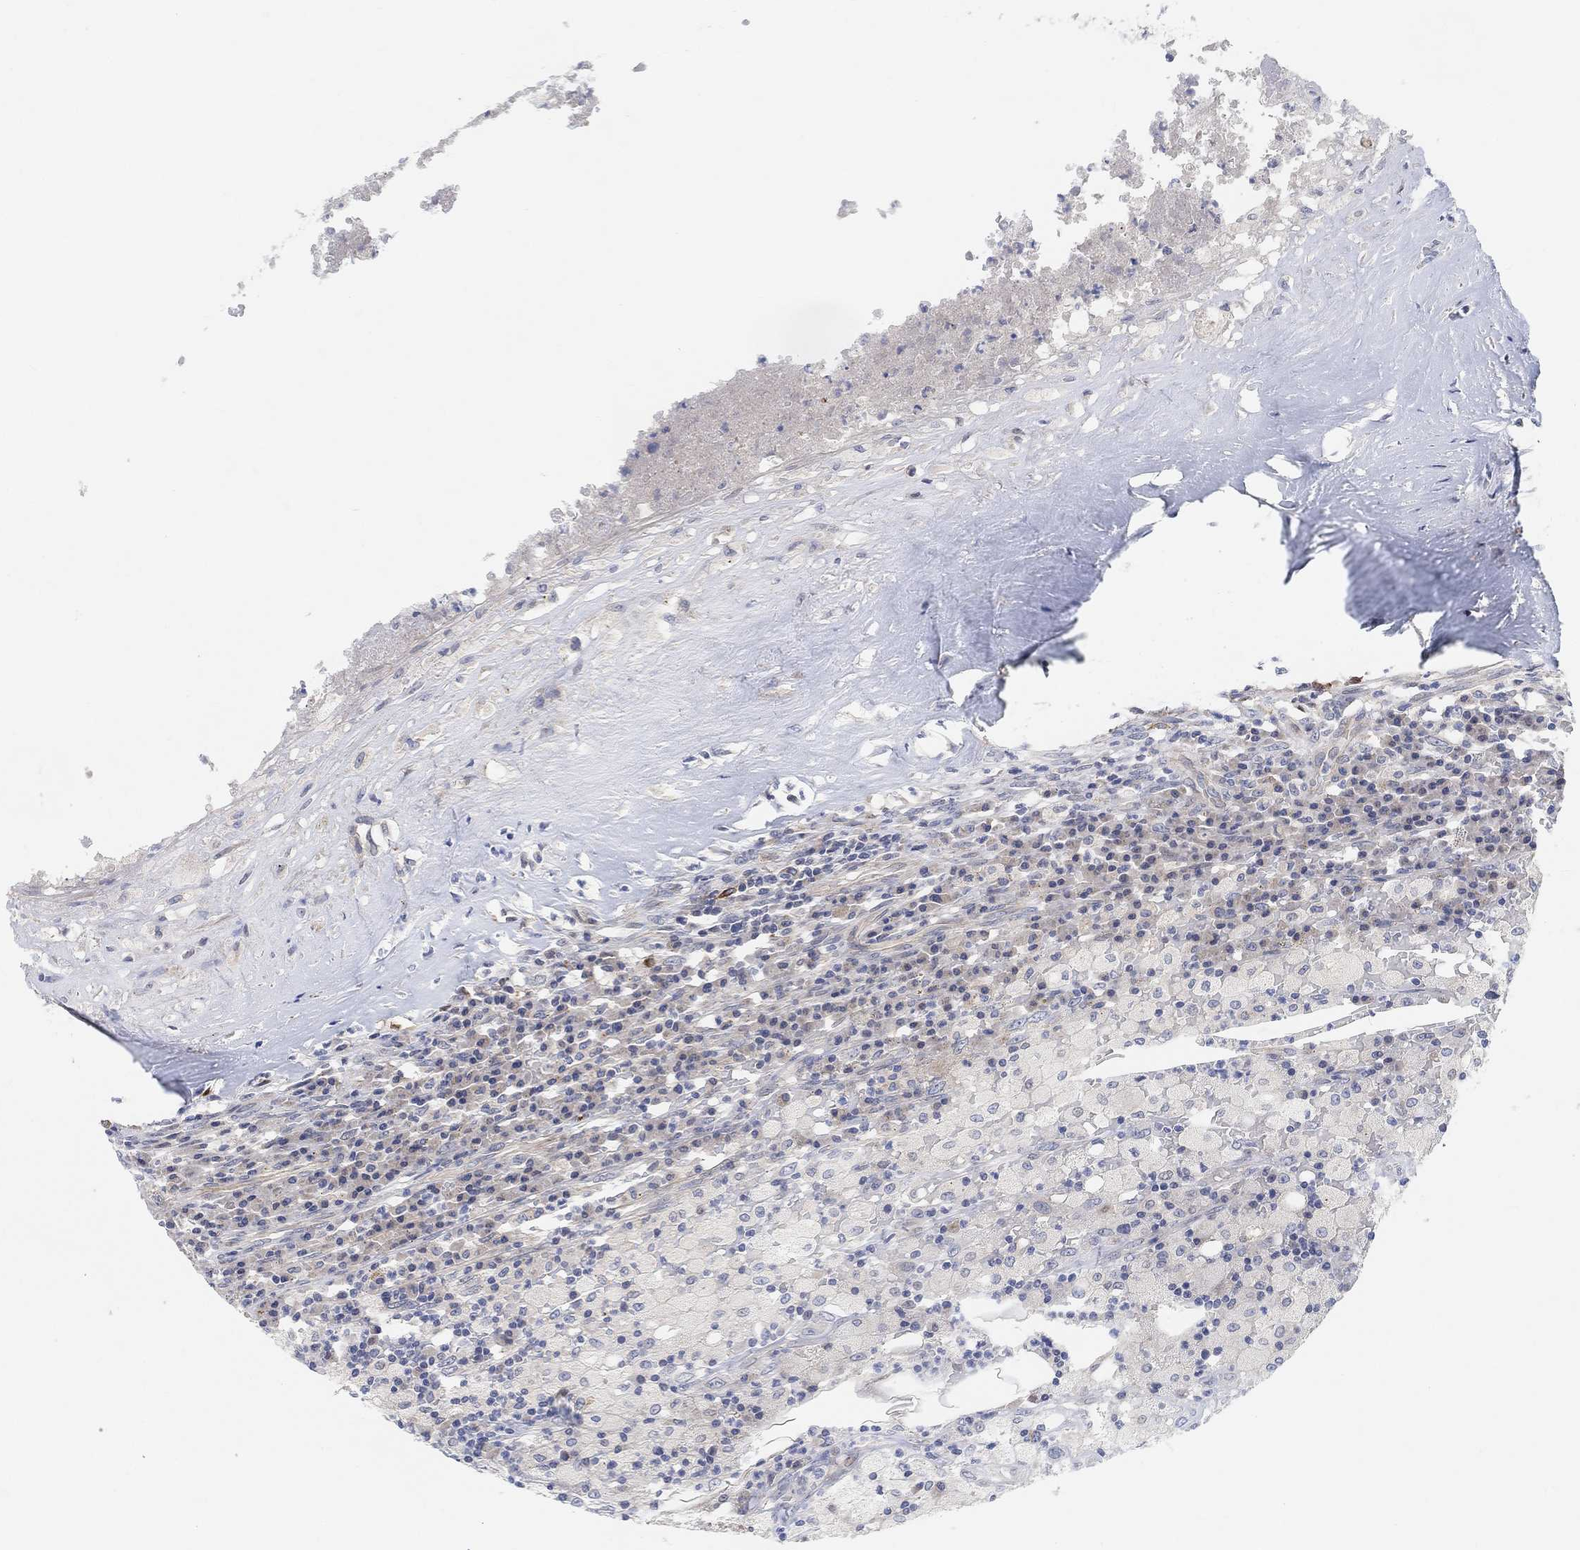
{"staining": {"intensity": "negative", "quantity": "none", "location": "none"}, "tissue": "testis cancer", "cell_type": "Tumor cells", "image_type": "cancer", "snomed": [{"axis": "morphology", "description": "Necrosis, NOS"}, {"axis": "morphology", "description": "Carcinoma, Embryonal, NOS"}, {"axis": "topography", "description": "Testis"}], "caption": "DAB (3,3'-diaminobenzidine) immunohistochemical staining of embryonal carcinoma (testis) shows no significant expression in tumor cells.", "gene": "HCRTR1", "patient": {"sex": "male", "age": 19}}